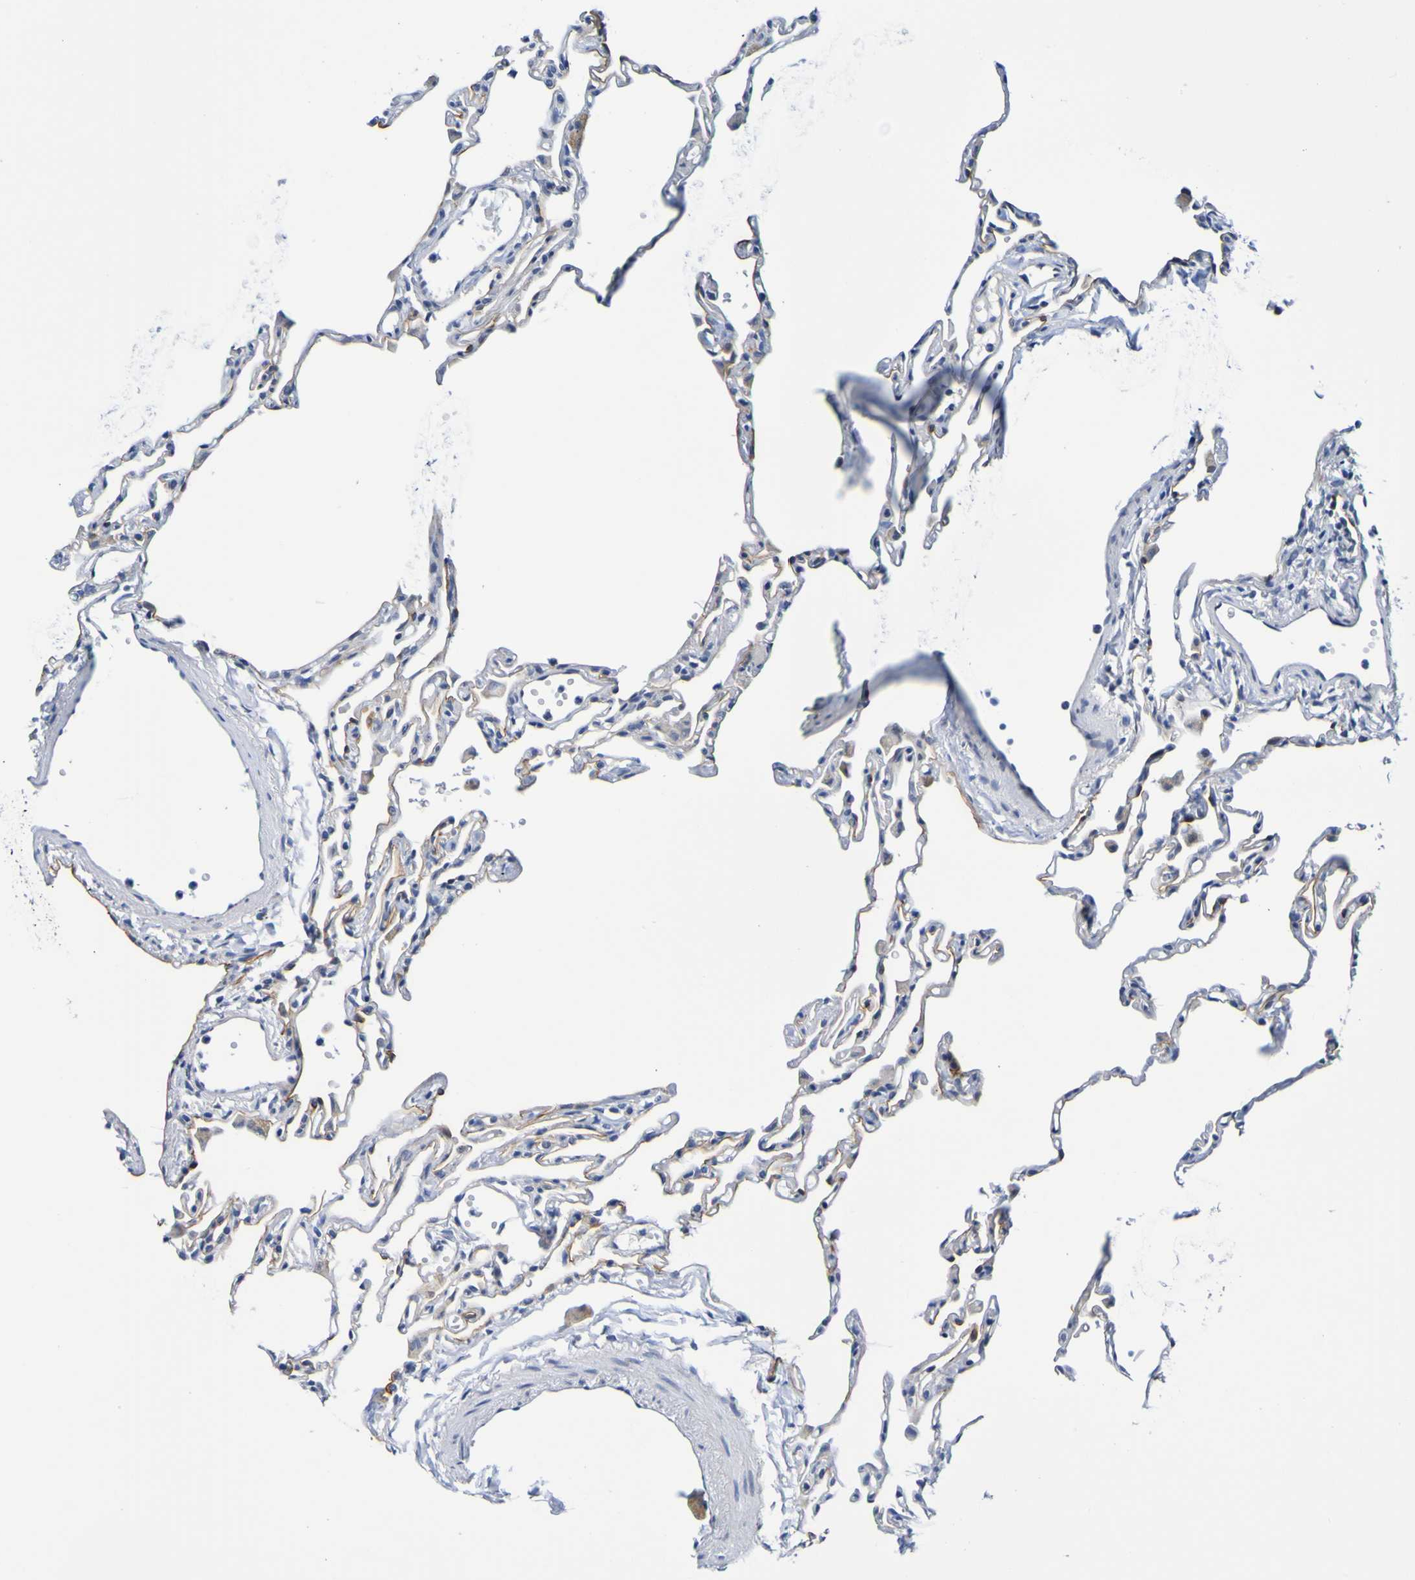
{"staining": {"intensity": "moderate", "quantity": "<25%", "location": "cytoplasmic/membranous"}, "tissue": "lung", "cell_type": "Alveolar cells", "image_type": "normal", "snomed": [{"axis": "morphology", "description": "Normal tissue, NOS"}, {"axis": "topography", "description": "Lung"}], "caption": "Moderate cytoplasmic/membranous protein expression is present in approximately <25% of alveolar cells in lung.", "gene": "VMA21", "patient": {"sex": "female", "age": 49}}